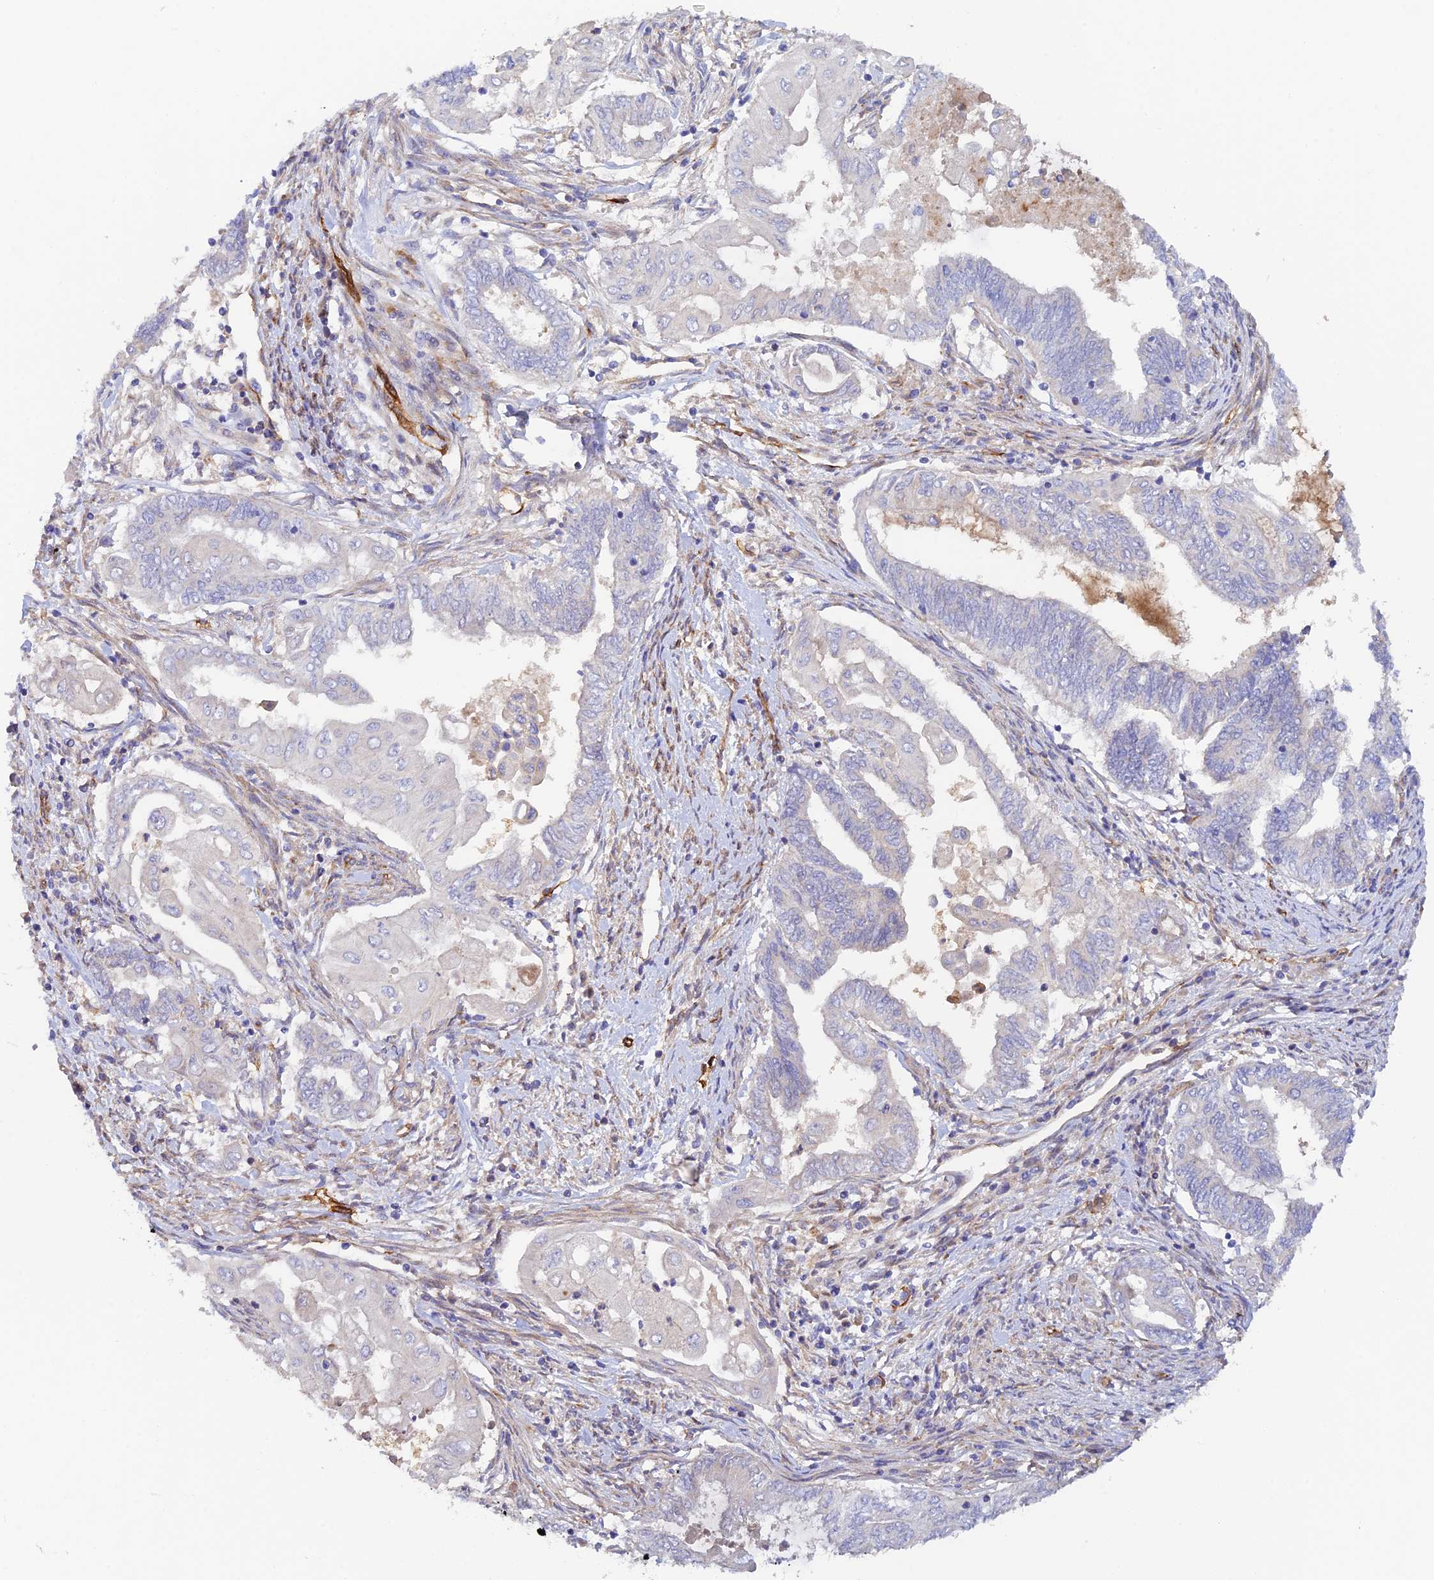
{"staining": {"intensity": "negative", "quantity": "none", "location": "none"}, "tissue": "endometrial cancer", "cell_type": "Tumor cells", "image_type": "cancer", "snomed": [{"axis": "morphology", "description": "Adenocarcinoma, NOS"}, {"axis": "topography", "description": "Uterus"}, {"axis": "topography", "description": "Endometrium"}], "caption": "This is a histopathology image of immunohistochemistry staining of endometrial cancer (adenocarcinoma), which shows no expression in tumor cells.", "gene": "MYO9A", "patient": {"sex": "female", "age": 70}}